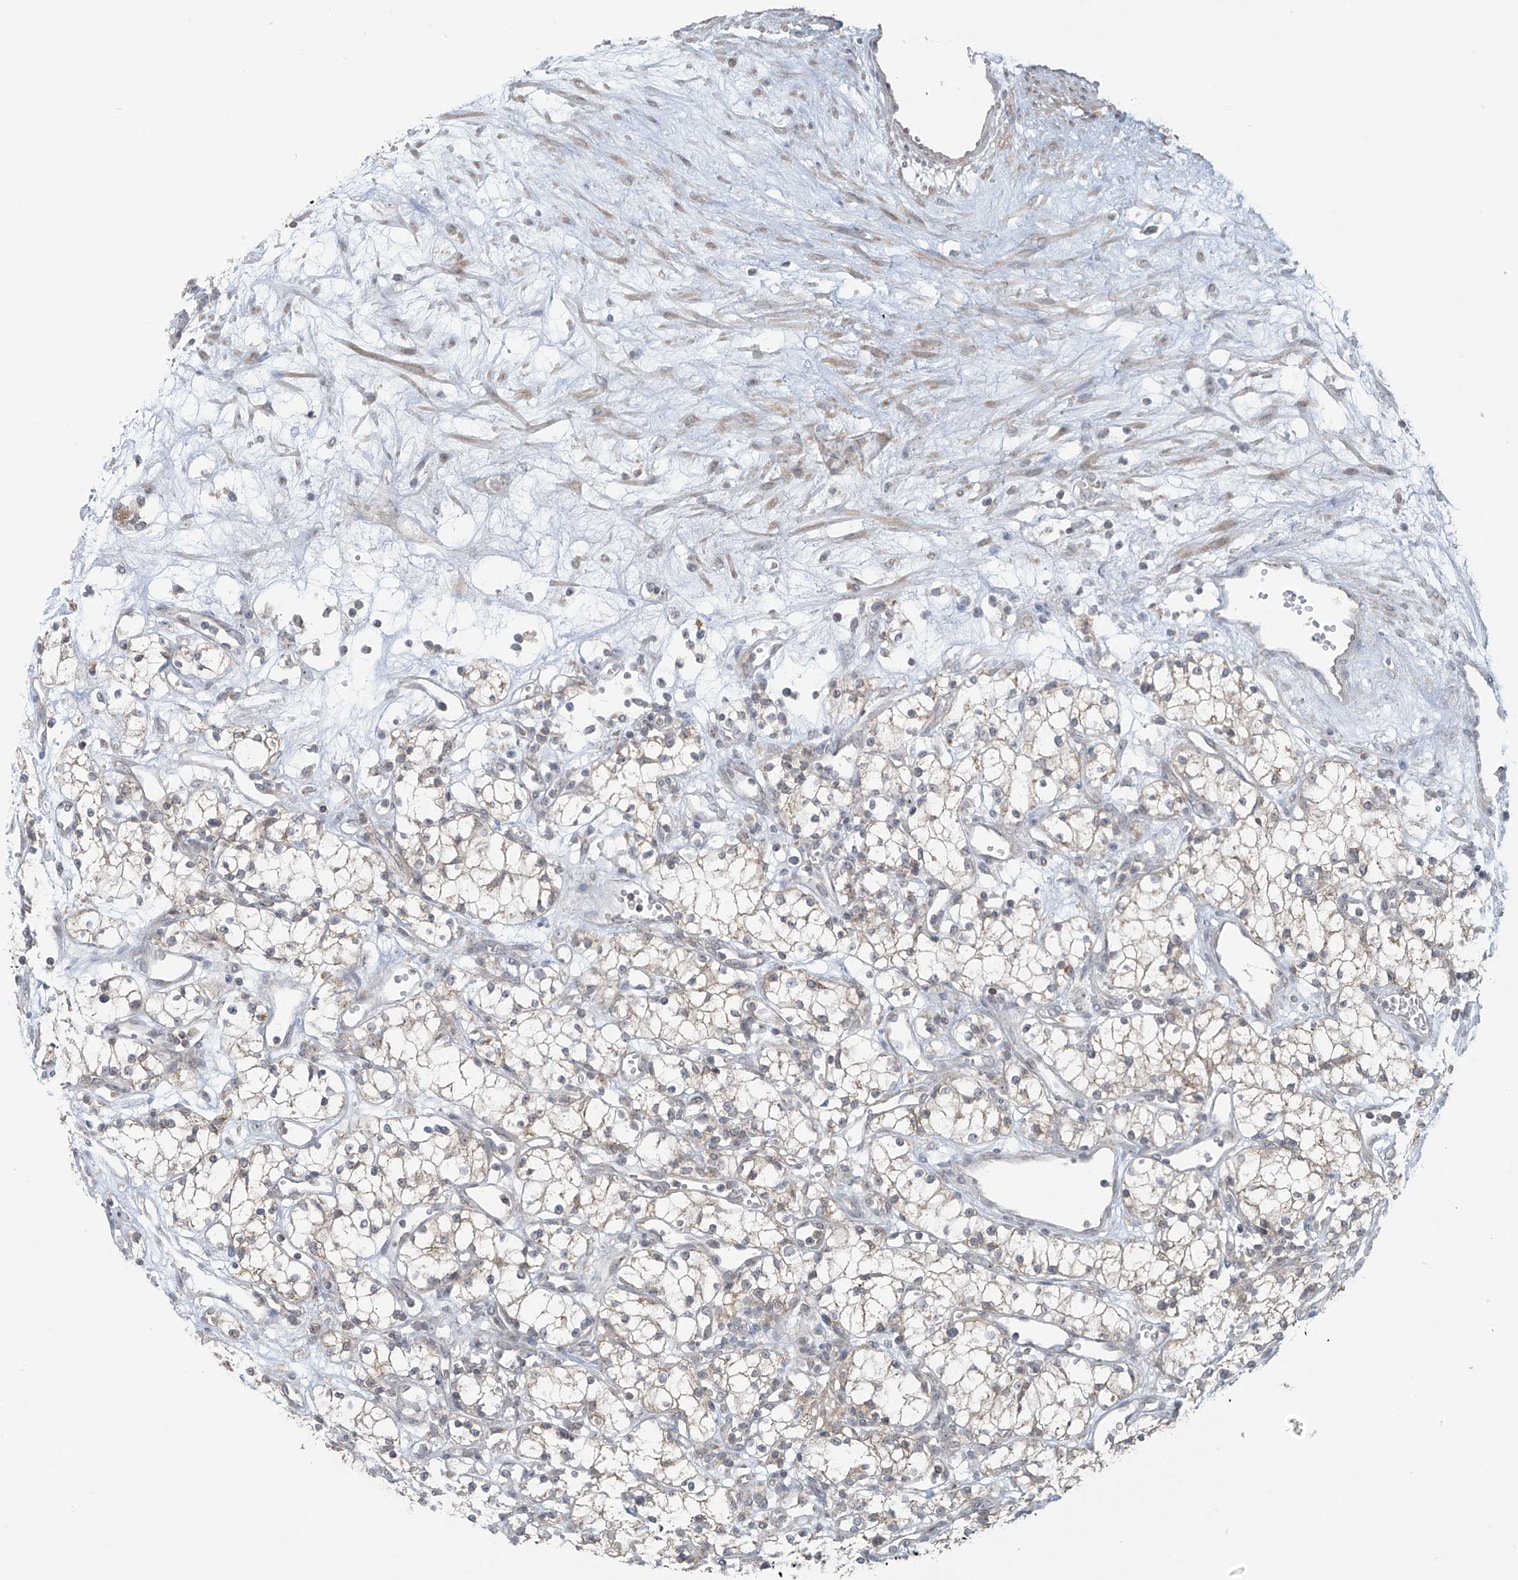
{"staining": {"intensity": "negative", "quantity": "none", "location": "none"}, "tissue": "renal cancer", "cell_type": "Tumor cells", "image_type": "cancer", "snomed": [{"axis": "morphology", "description": "Adenocarcinoma, NOS"}, {"axis": "topography", "description": "Kidney"}], "caption": "The IHC image has no significant staining in tumor cells of renal adenocarcinoma tissue.", "gene": "HDDC2", "patient": {"sex": "male", "age": 59}}